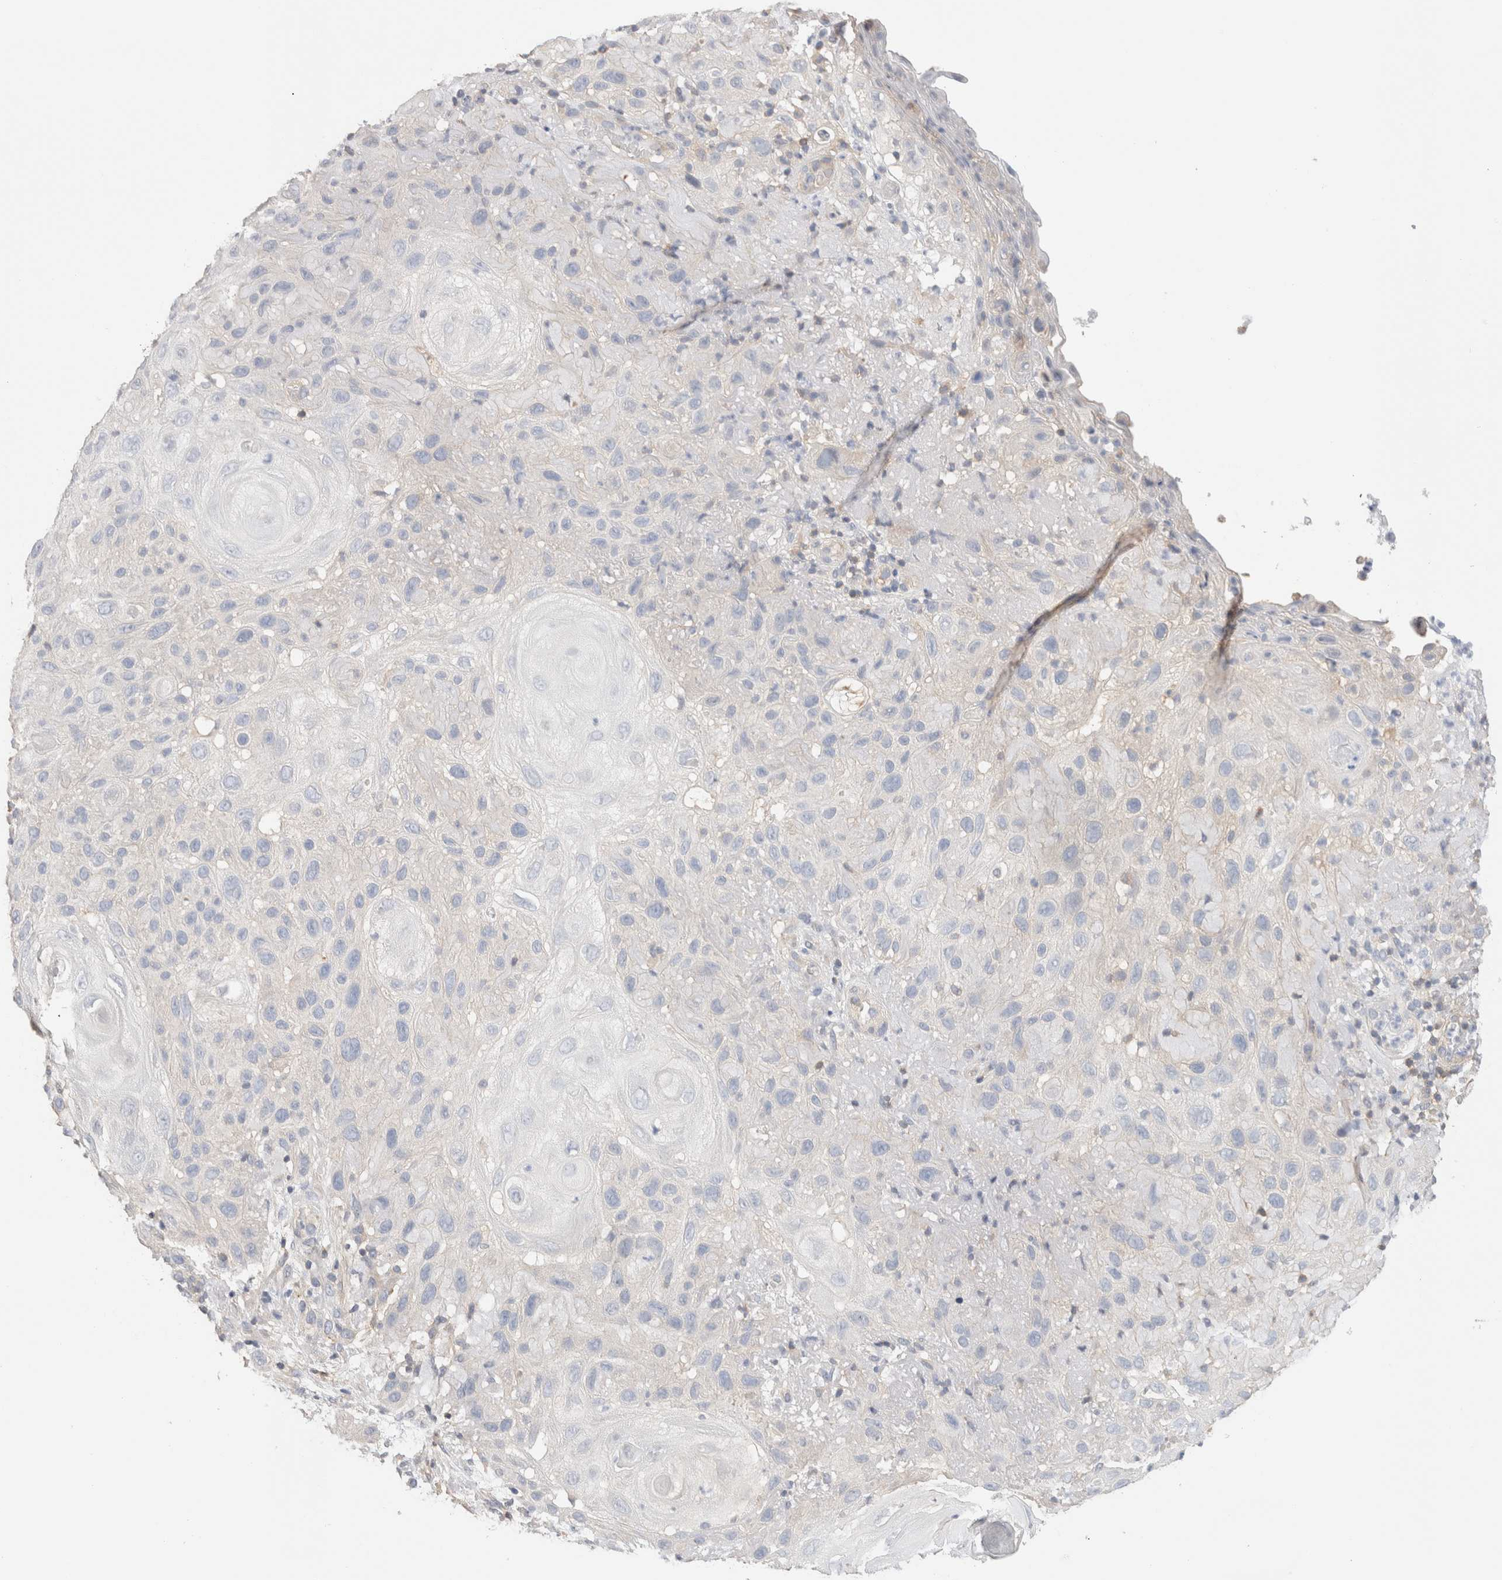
{"staining": {"intensity": "negative", "quantity": "none", "location": "none"}, "tissue": "skin cancer", "cell_type": "Tumor cells", "image_type": "cancer", "snomed": [{"axis": "morphology", "description": "Squamous cell carcinoma, NOS"}, {"axis": "topography", "description": "Skin"}], "caption": "Immunohistochemical staining of human skin squamous cell carcinoma displays no significant staining in tumor cells.", "gene": "CAPN2", "patient": {"sex": "female", "age": 96}}